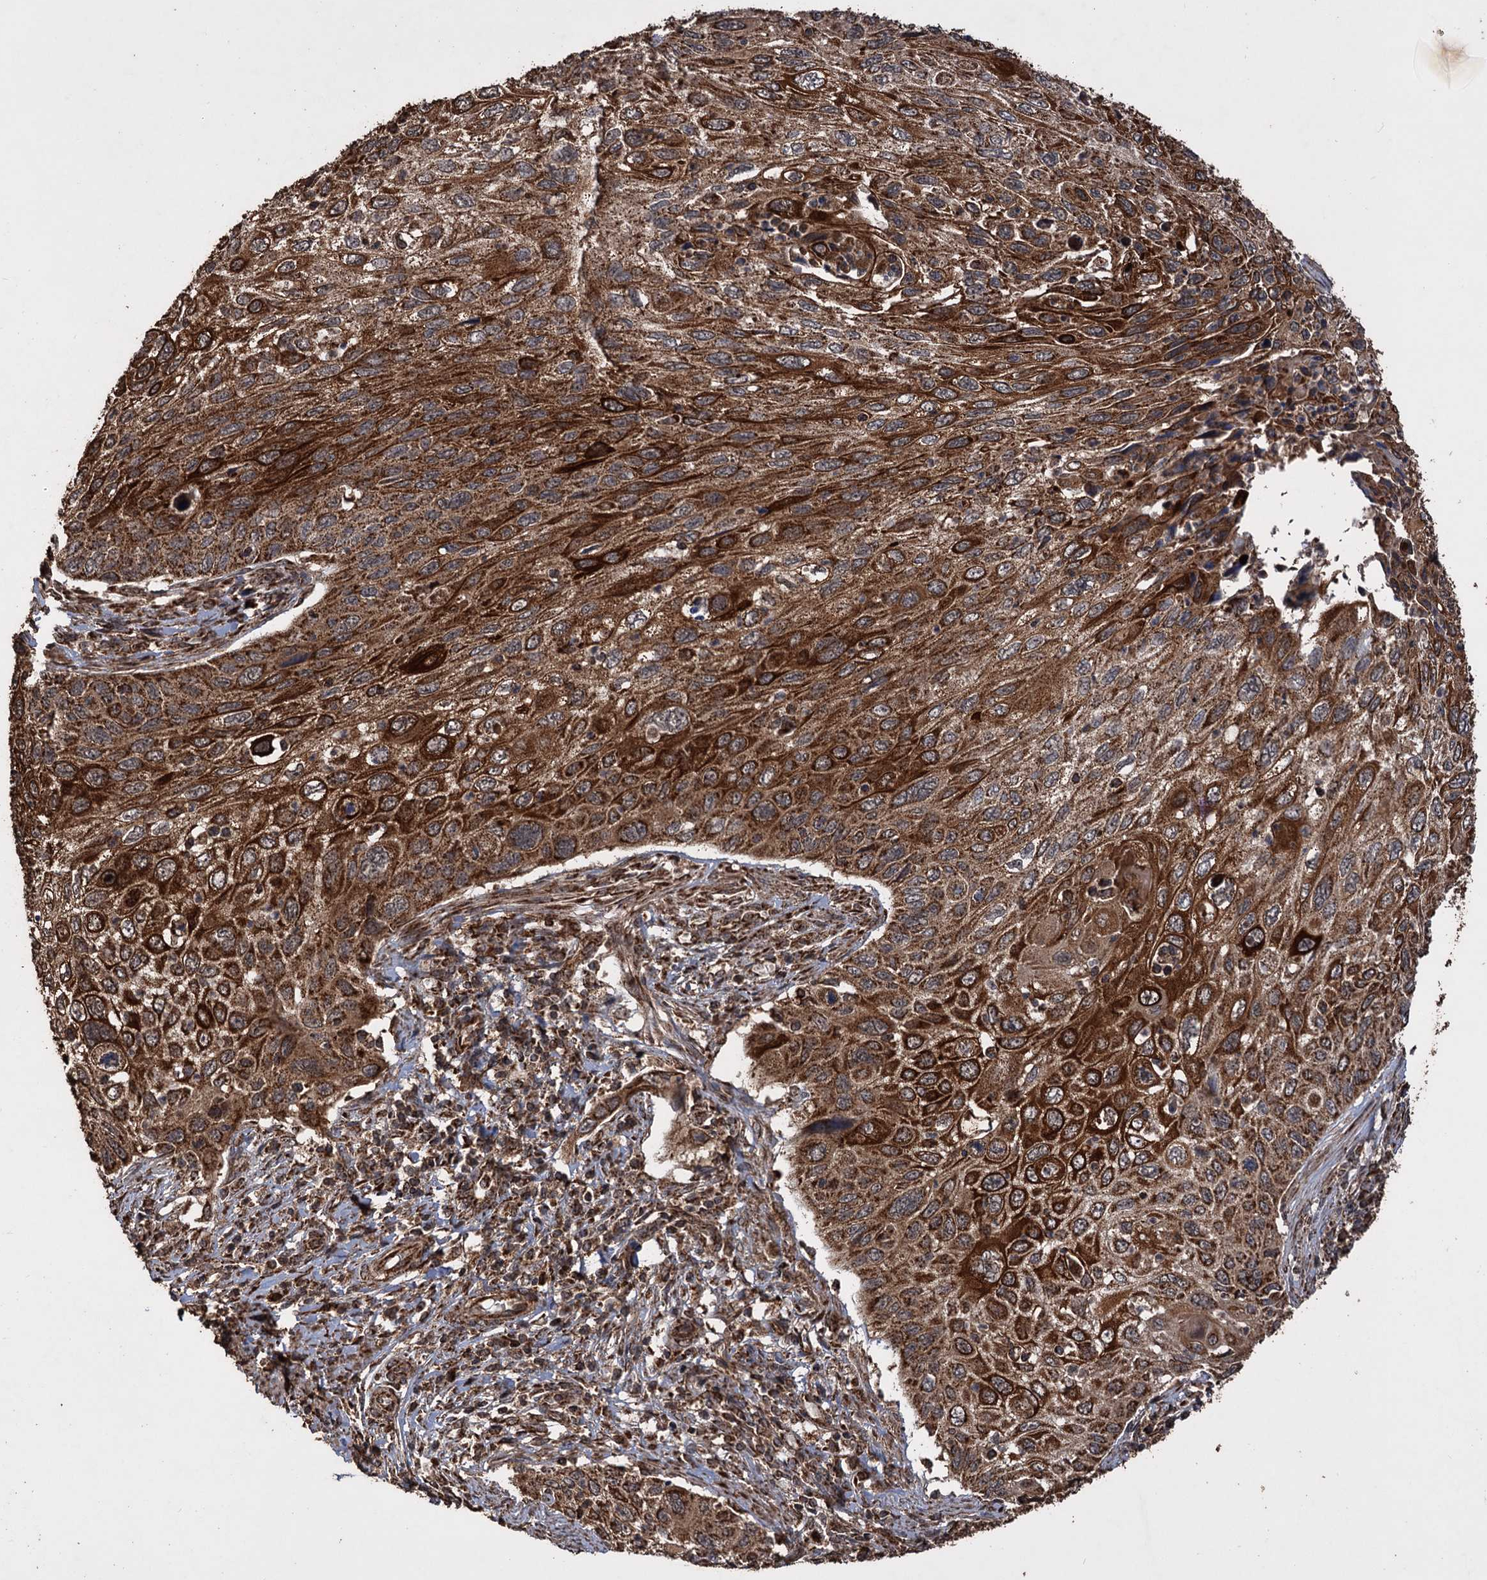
{"staining": {"intensity": "strong", "quantity": ">75%", "location": "cytoplasmic/membranous"}, "tissue": "cervical cancer", "cell_type": "Tumor cells", "image_type": "cancer", "snomed": [{"axis": "morphology", "description": "Squamous cell carcinoma, NOS"}, {"axis": "topography", "description": "Cervix"}], "caption": "Strong cytoplasmic/membranous expression is appreciated in about >75% of tumor cells in cervical cancer (squamous cell carcinoma).", "gene": "IPO4", "patient": {"sex": "female", "age": 70}}